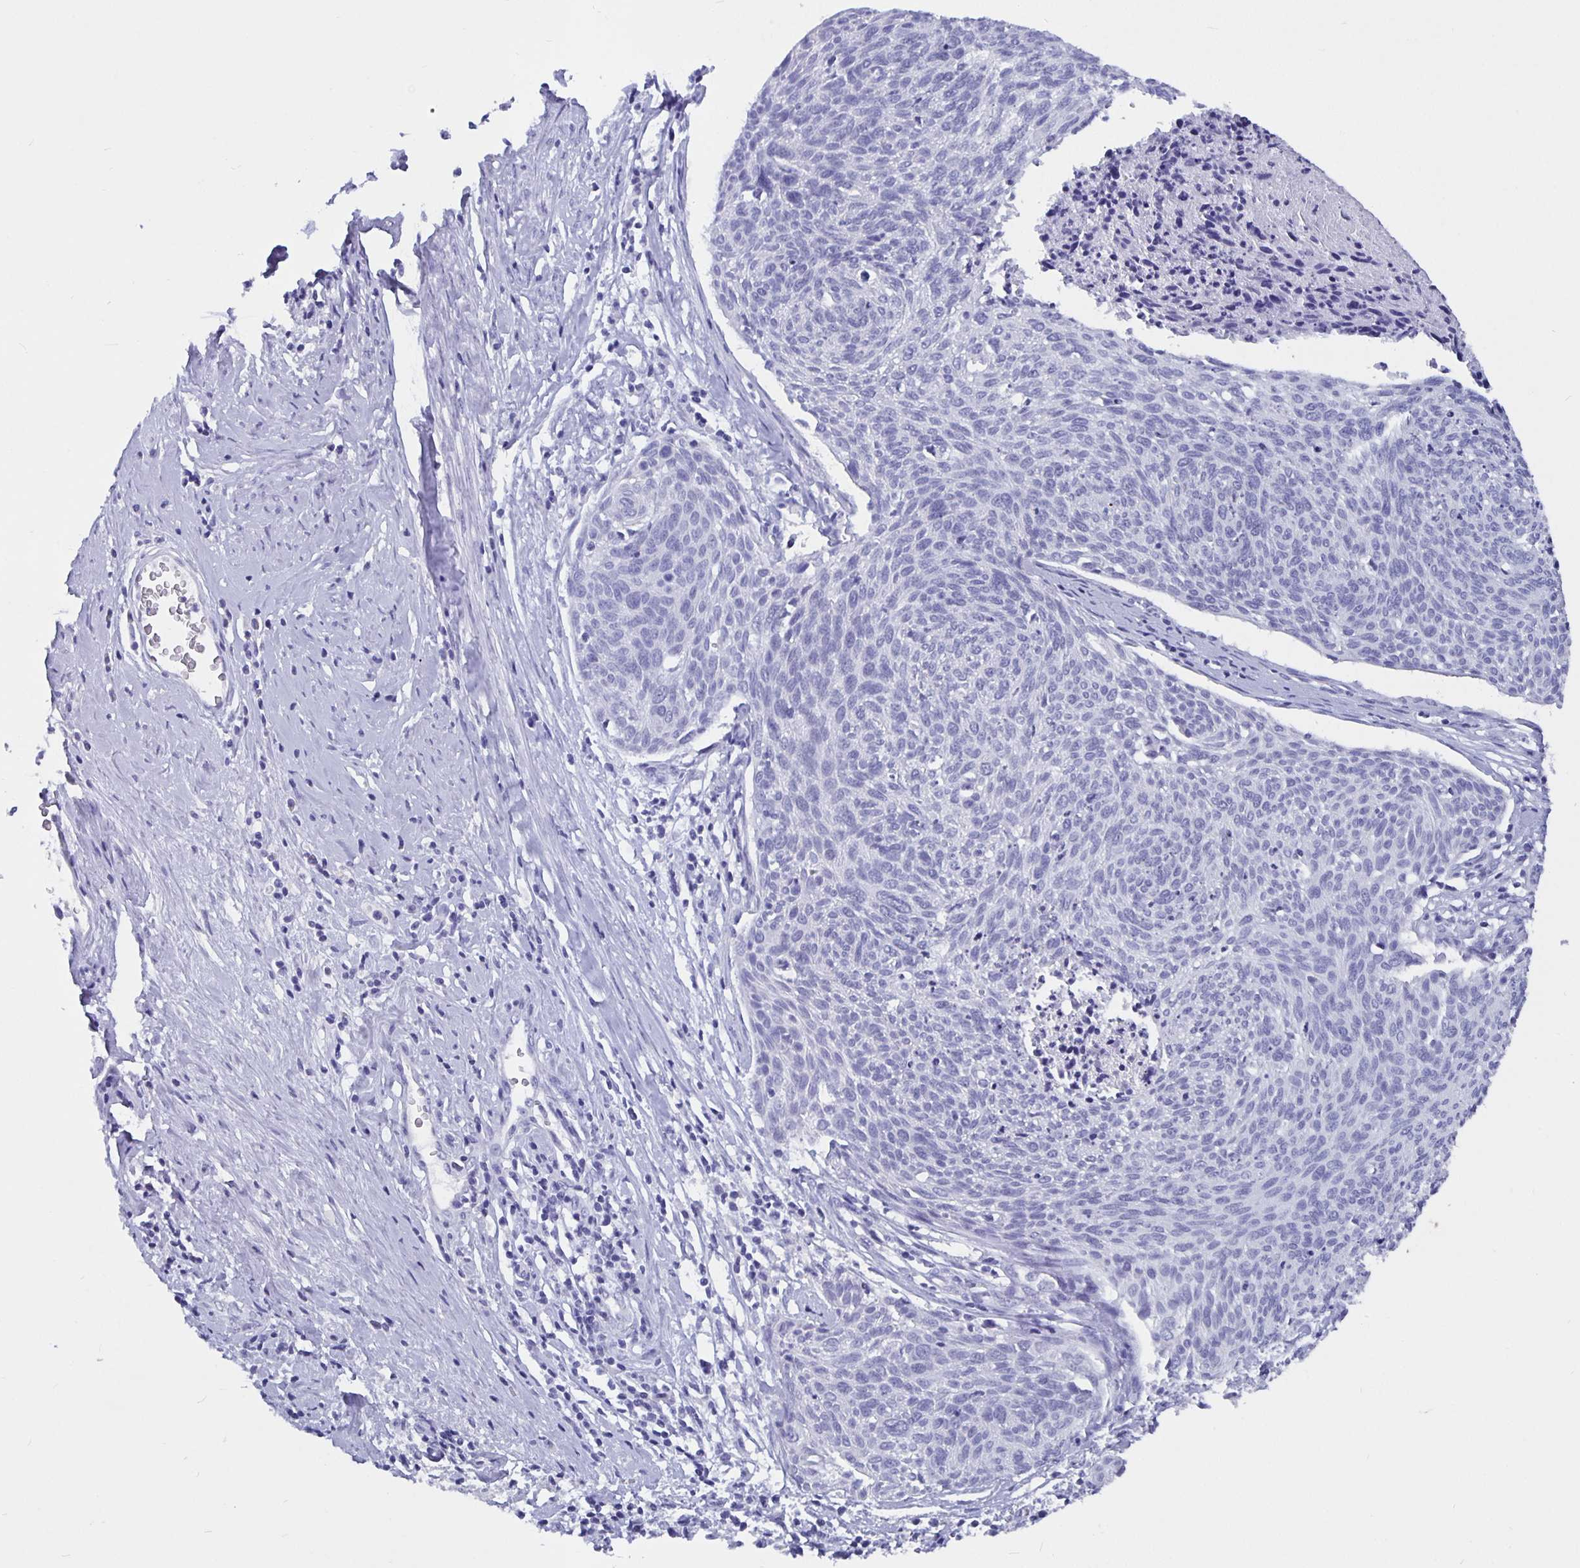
{"staining": {"intensity": "negative", "quantity": "none", "location": "none"}, "tissue": "cervical cancer", "cell_type": "Tumor cells", "image_type": "cancer", "snomed": [{"axis": "morphology", "description": "Squamous cell carcinoma, NOS"}, {"axis": "topography", "description": "Cervix"}], "caption": "This is a micrograph of immunohistochemistry staining of cervical cancer (squamous cell carcinoma), which shows no staining in tumor cells.", "gene": "ODF3B", "patient": {"sex": "female", "age": 49}}